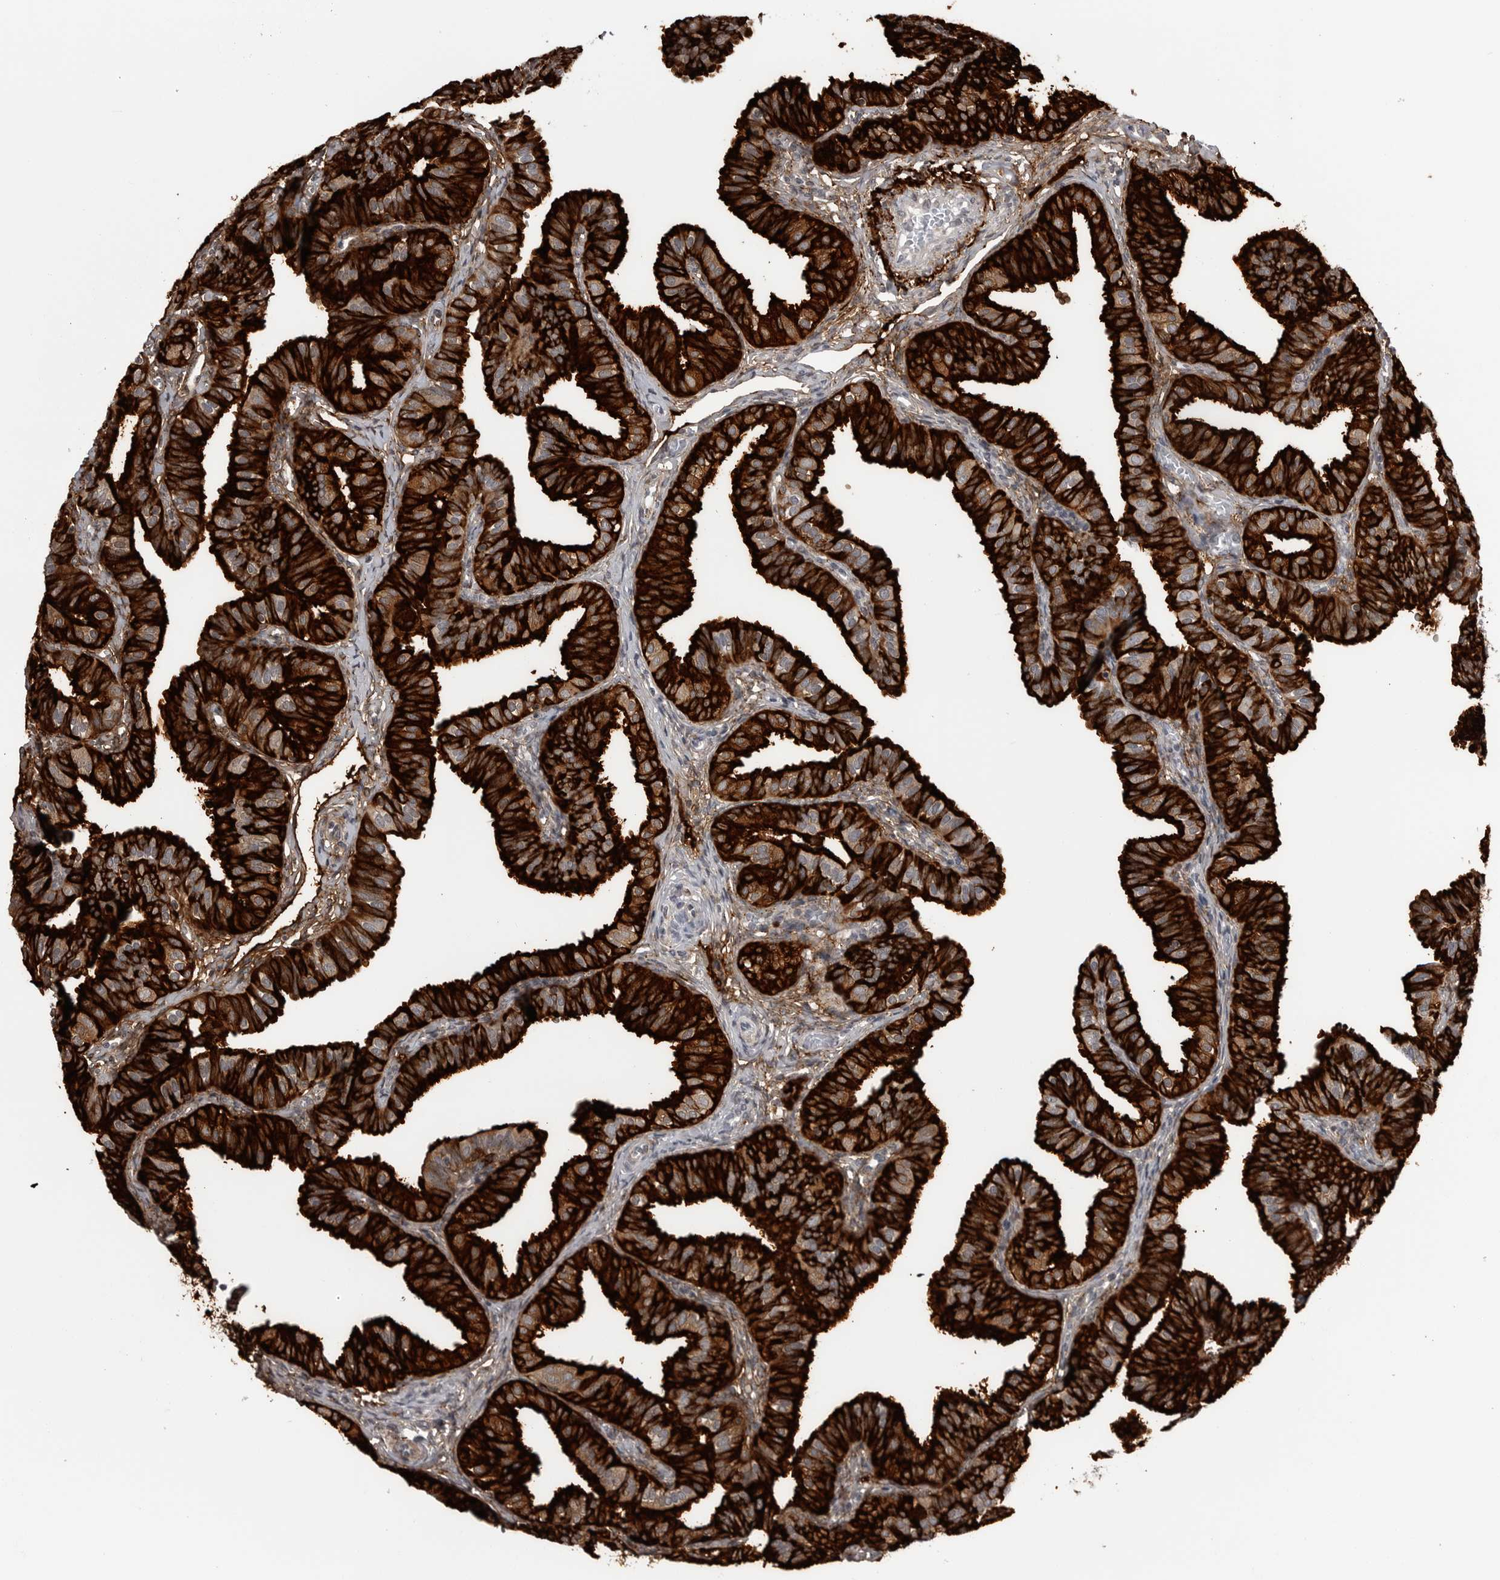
{"staining": {"intensity": "strong", "quantity": ">75%", "location": "cytoplasmic/membranous"}, "tissue": "fallopian tube", "cell_type": "Glandular cells", "image_type": "normal", "snomed": [{"axis": "morphology", "description": "Normal tissue, NOS"}, {"axis": "topography", "description": "Fallopian tube"}], "caption": "An image showing strong cytoplasmic/membranous positivity in approximately >75% of glandular cells in unremarkable fallopian tube, as visualized by brown immunohistochemical staining.", "gene": "FAAP100", "patient": {"sex": "female", "age": 35}}